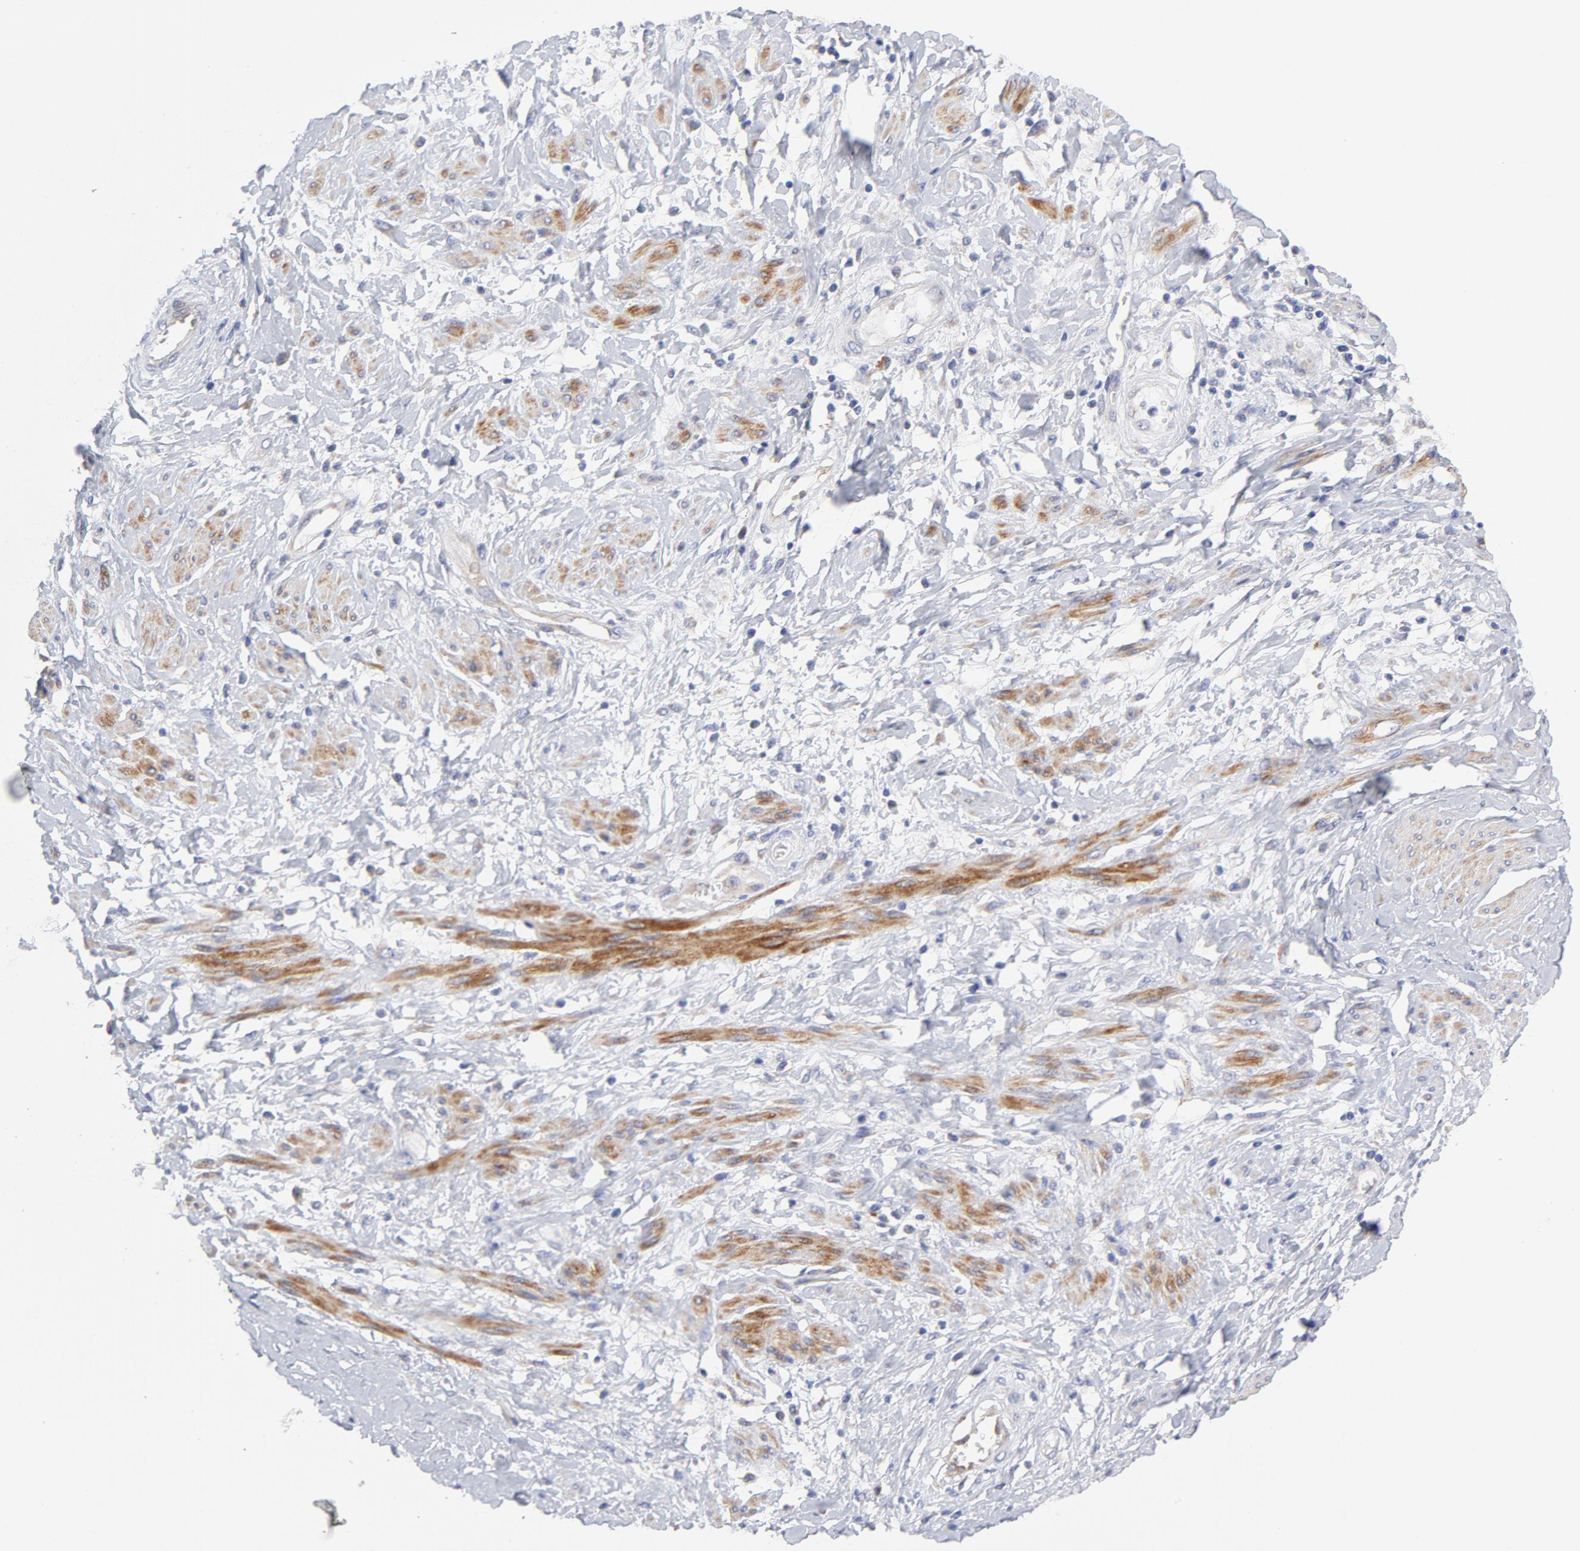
{"staining": {"intensity": "negative", "quantity": "none", "location": "none"}, "tissue": "cervical cancer", "cell_type": "Tumor cells", "image_type": "cancer", "snomed": [{"axis": "morphology", "description": "Squamous cell carcinoma, NOS"}, {"axis": "topography", "description": "Cervix"}], "caption": "Histopathology image shows no significant protein staining in tumor cells of cervical cancer (squamous cell carcinoma).", "gene": "RAPGEF3", "patient": {"sex": "female", "age": 57}}